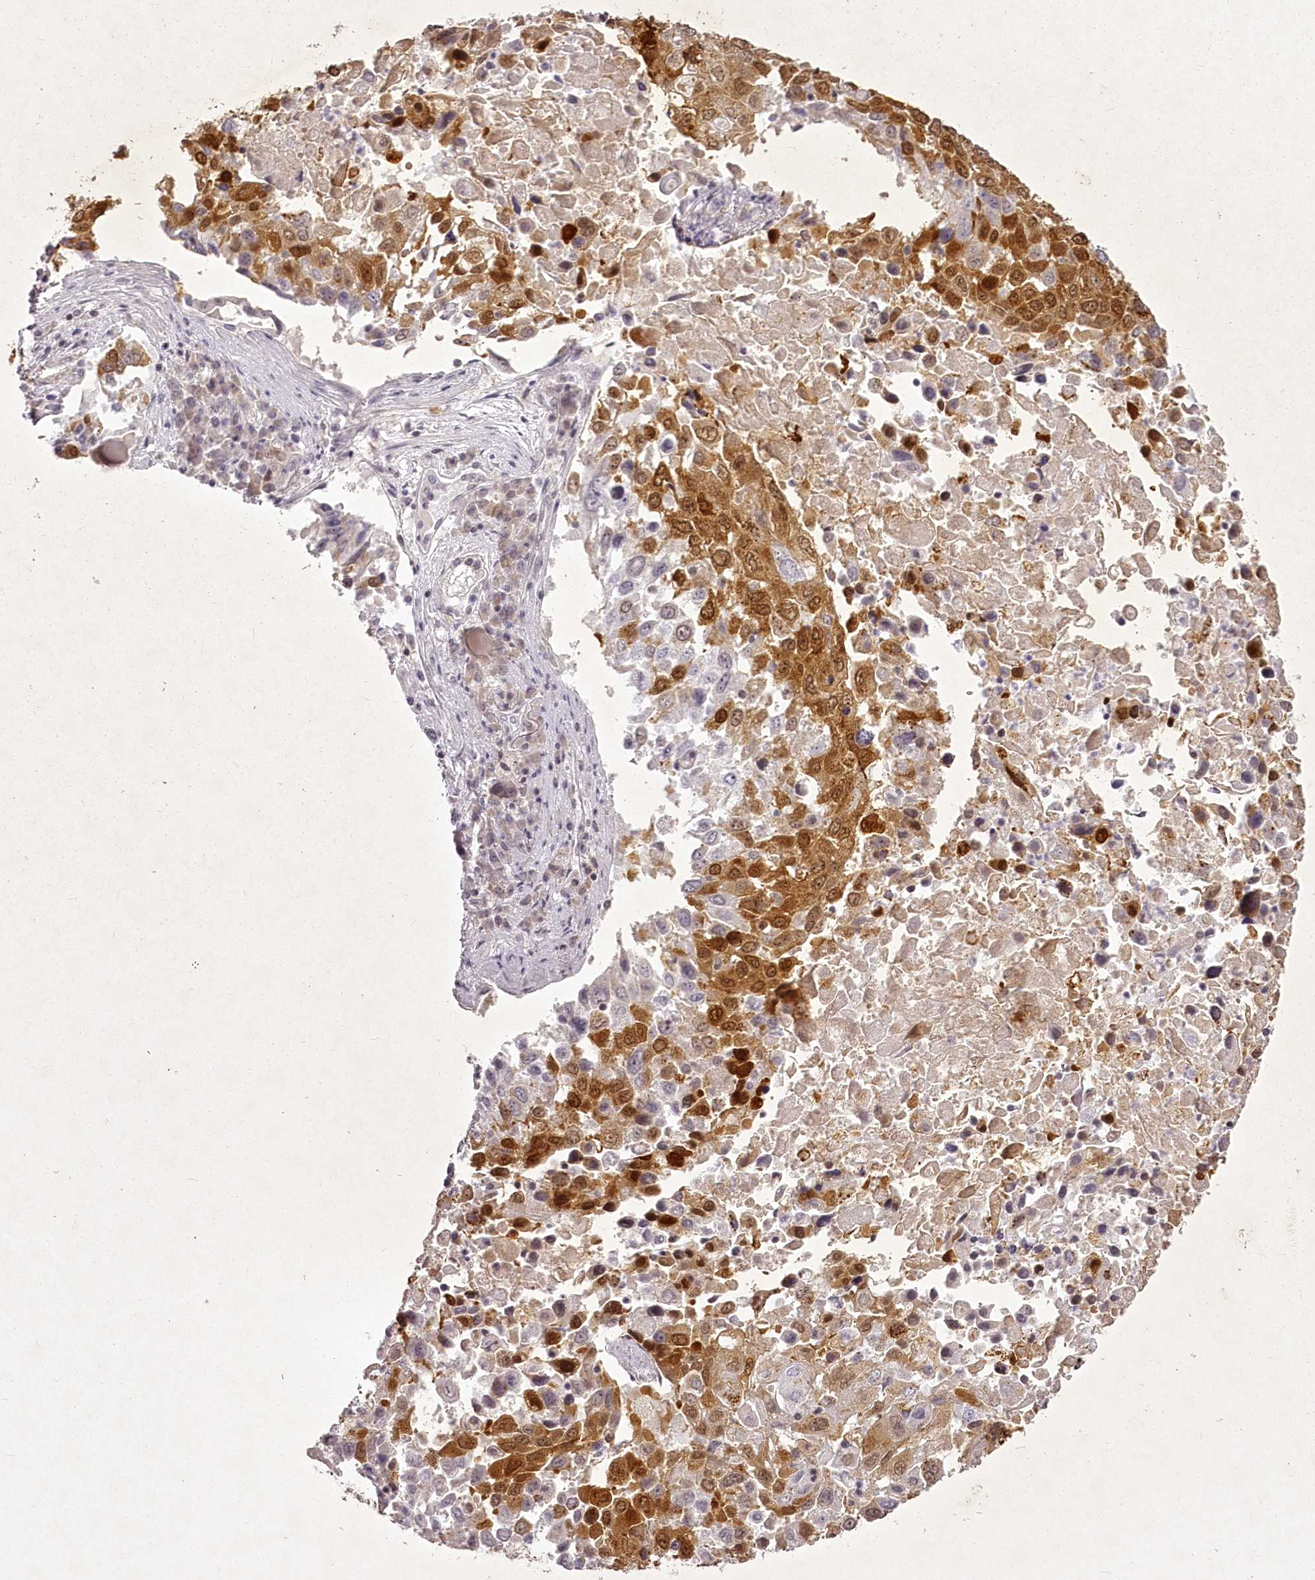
{"staining": {"intensity": "moderate", "quantity": "25%-75%", "location": "cytoplasmic/membranous,nuclear"}, "tissue": "lung cancer", "cell_type": "Tumor cells", "image_type": "cancer", "snomed": [{"axis": "morphology", "description": "Squamous cell carcinoma, NOS"}, {"axis": "topography", "description": "Lung"}], "caption": "A medium amount of moderate cytoplasmic/membranous and nuclear expression is seen in approximately 25%-75% of tumor cells in squamous cell carcinoma (lung) tissue.", "gene": "CHCHD2", "patient": {"sex": "male", "age": 65}}